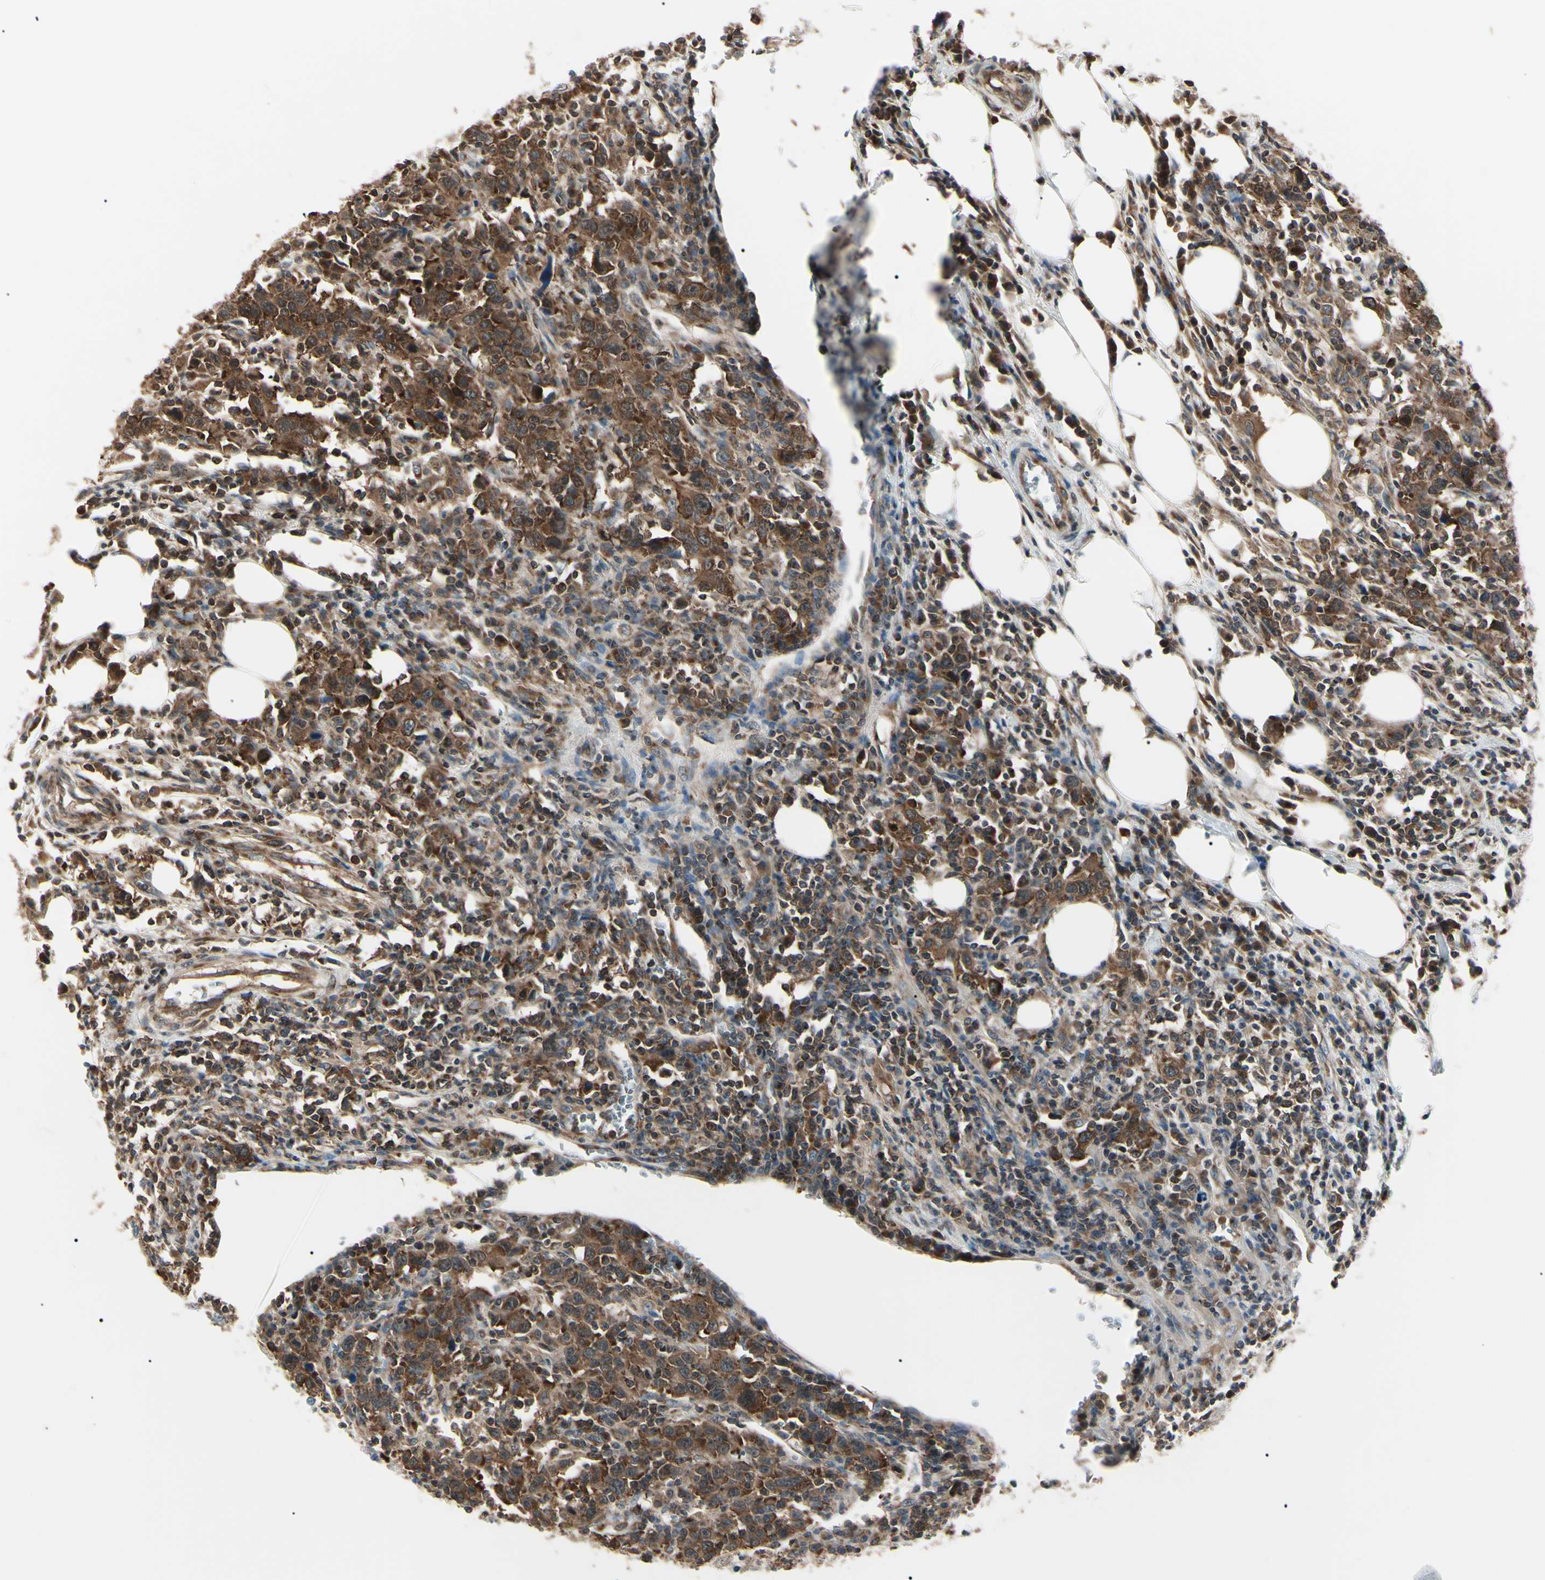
{"staining": {"intensity": "strong", "quantity": ">75%", "location": "cytoplasmic/membranous,nuclear"}, "tissue": "urothelial cancer", "cell_type": "Tumor cells", "image_type": "cancer", "snomed": [{"axis": "morphology", "description": "Urothelial carcinoma, High grade"}, {"axis": "topography", "description": "Urinary bladder"}], "caption": "The image demonstrates staining of urothelial cancer, revealing strong cytoplasmic/membranous and nuclear protein staining (brown color) within tumor cells.", "gene": "MAPRE1", "patient": {"sex": "male", "age": 61}}